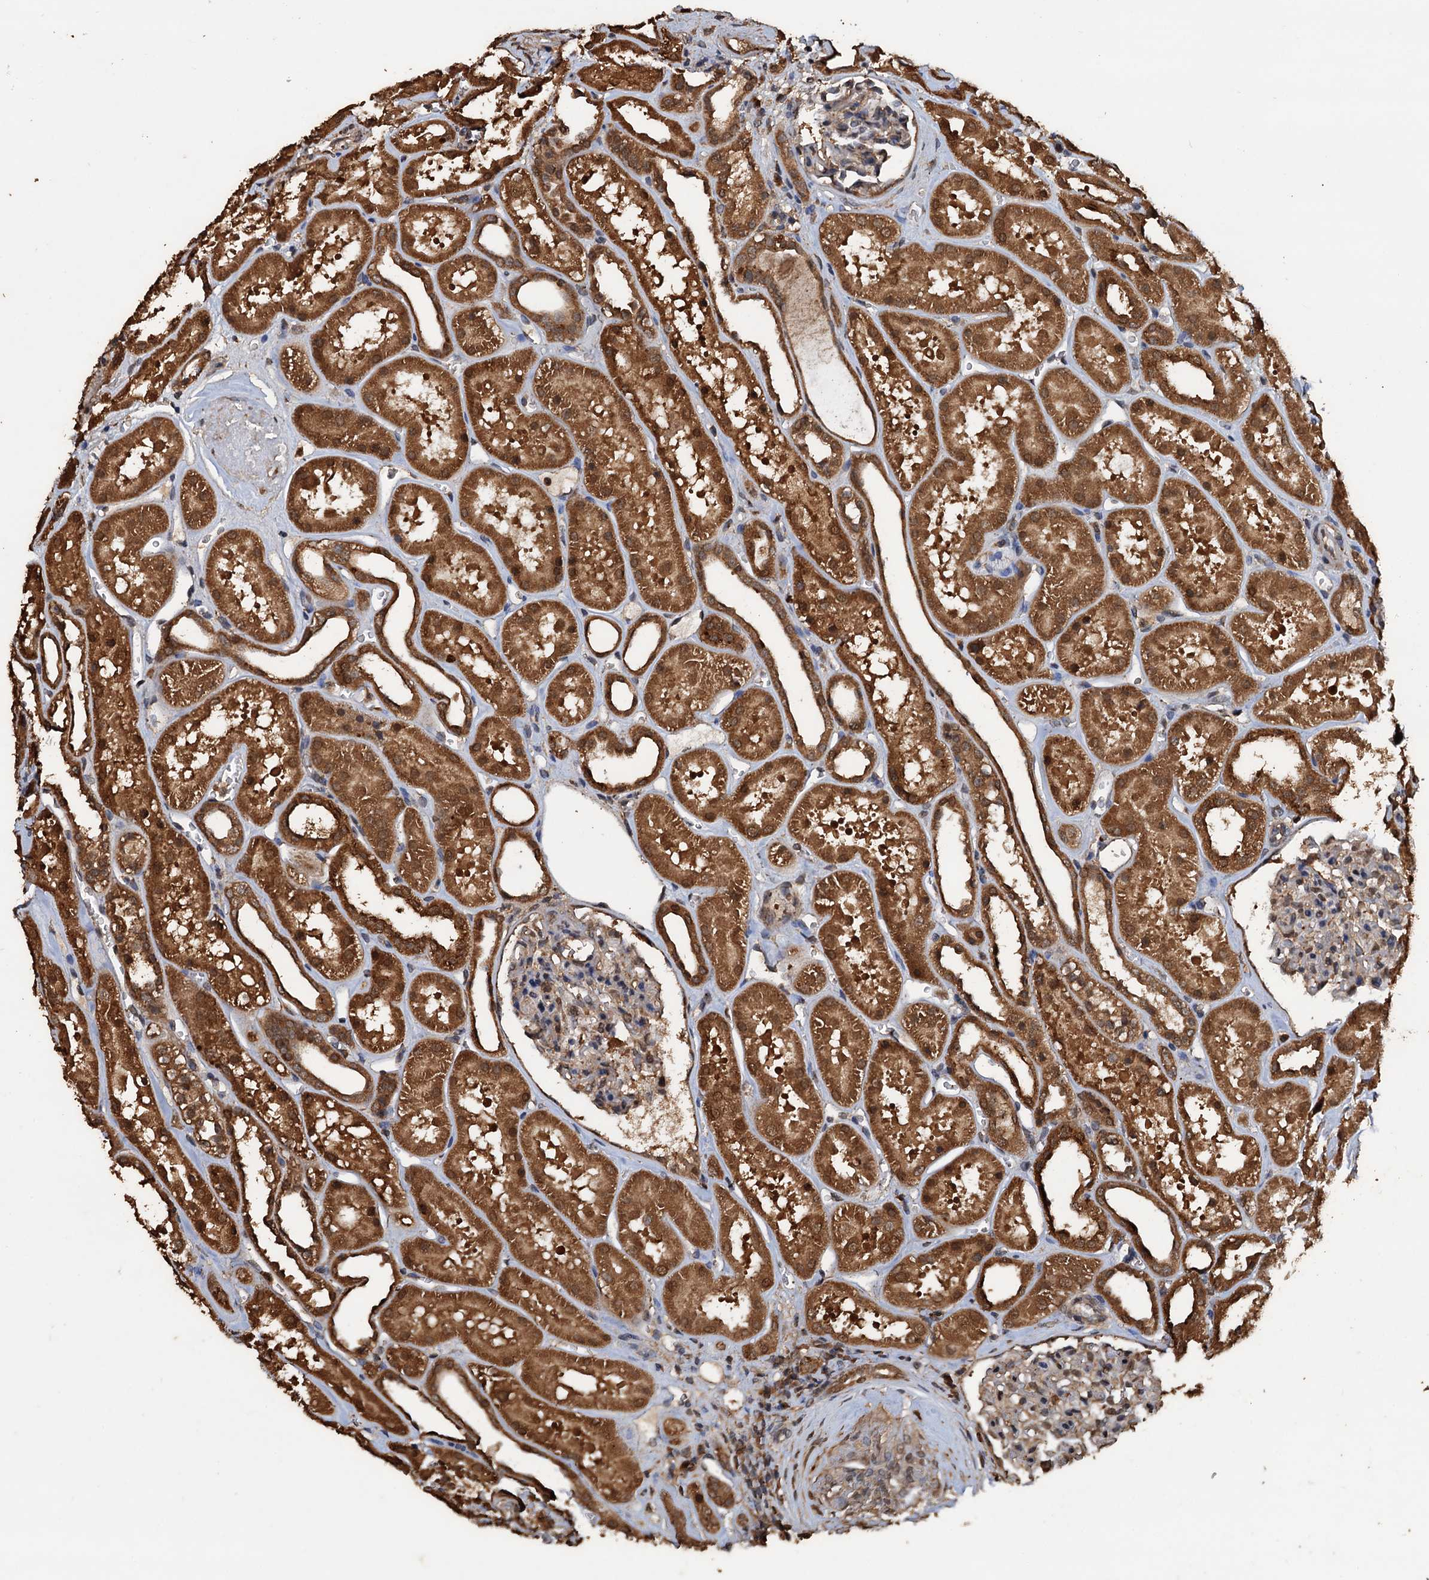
{"staining": {"intensity": "moderate", "quantity": "<25%", "location": "cytoplasmic/membranous"}, "tissue": "kidney", "cell_type": "Cells in glomeruli", "image_type": "normal", "snomed": [{"axis": "morphology", "description": "Normal tissue, NOS"}, {"axis": "topography", "description": "Kidney"}], "caption": "Cells in glomeruli reveal moderate cytoplasmic/membranous expression in approximately <25% of cells in benign kidney.", "gene": "PSMD9", "patient": {"sex": "female", "age": 41}}